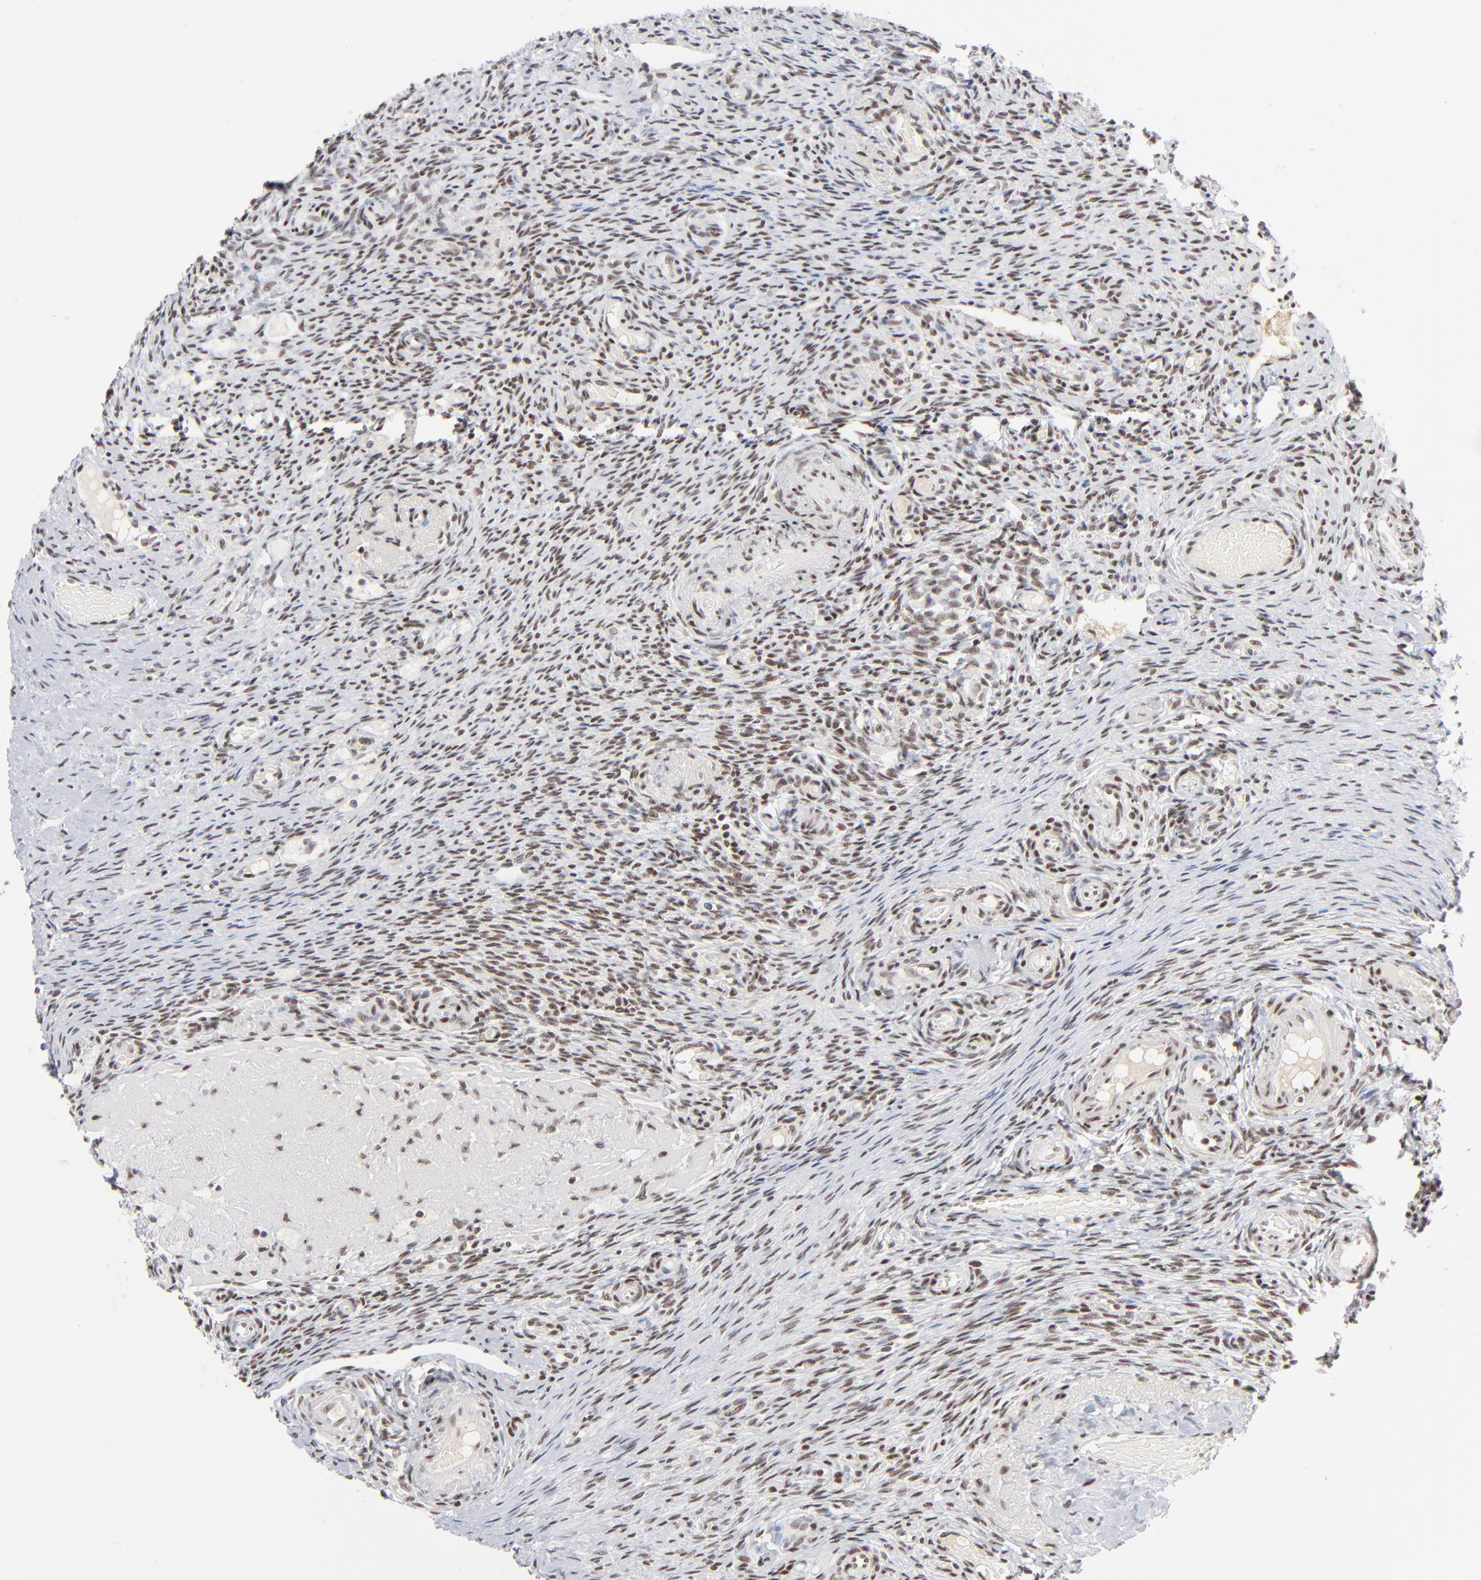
{"staining": {"intensity": "weak", "quantity": ">75%", "location": "nuclear"}, "tissue": "ovary", "cell_type": "Ovarian stroma cells", "image_type": "normal", "snomed": [{"axis": "morphology", "description": "Normal tissue, NOS"}, {"axis": "topography", "description": "Ovary"}], "caption": "Protein expression analysis of normal ovary demonstrates weak nuclear positivity in about >75% of ovarian stroma cells.", "gene": "ZNF143", "patient": {"sex": "female", "age": 60}}